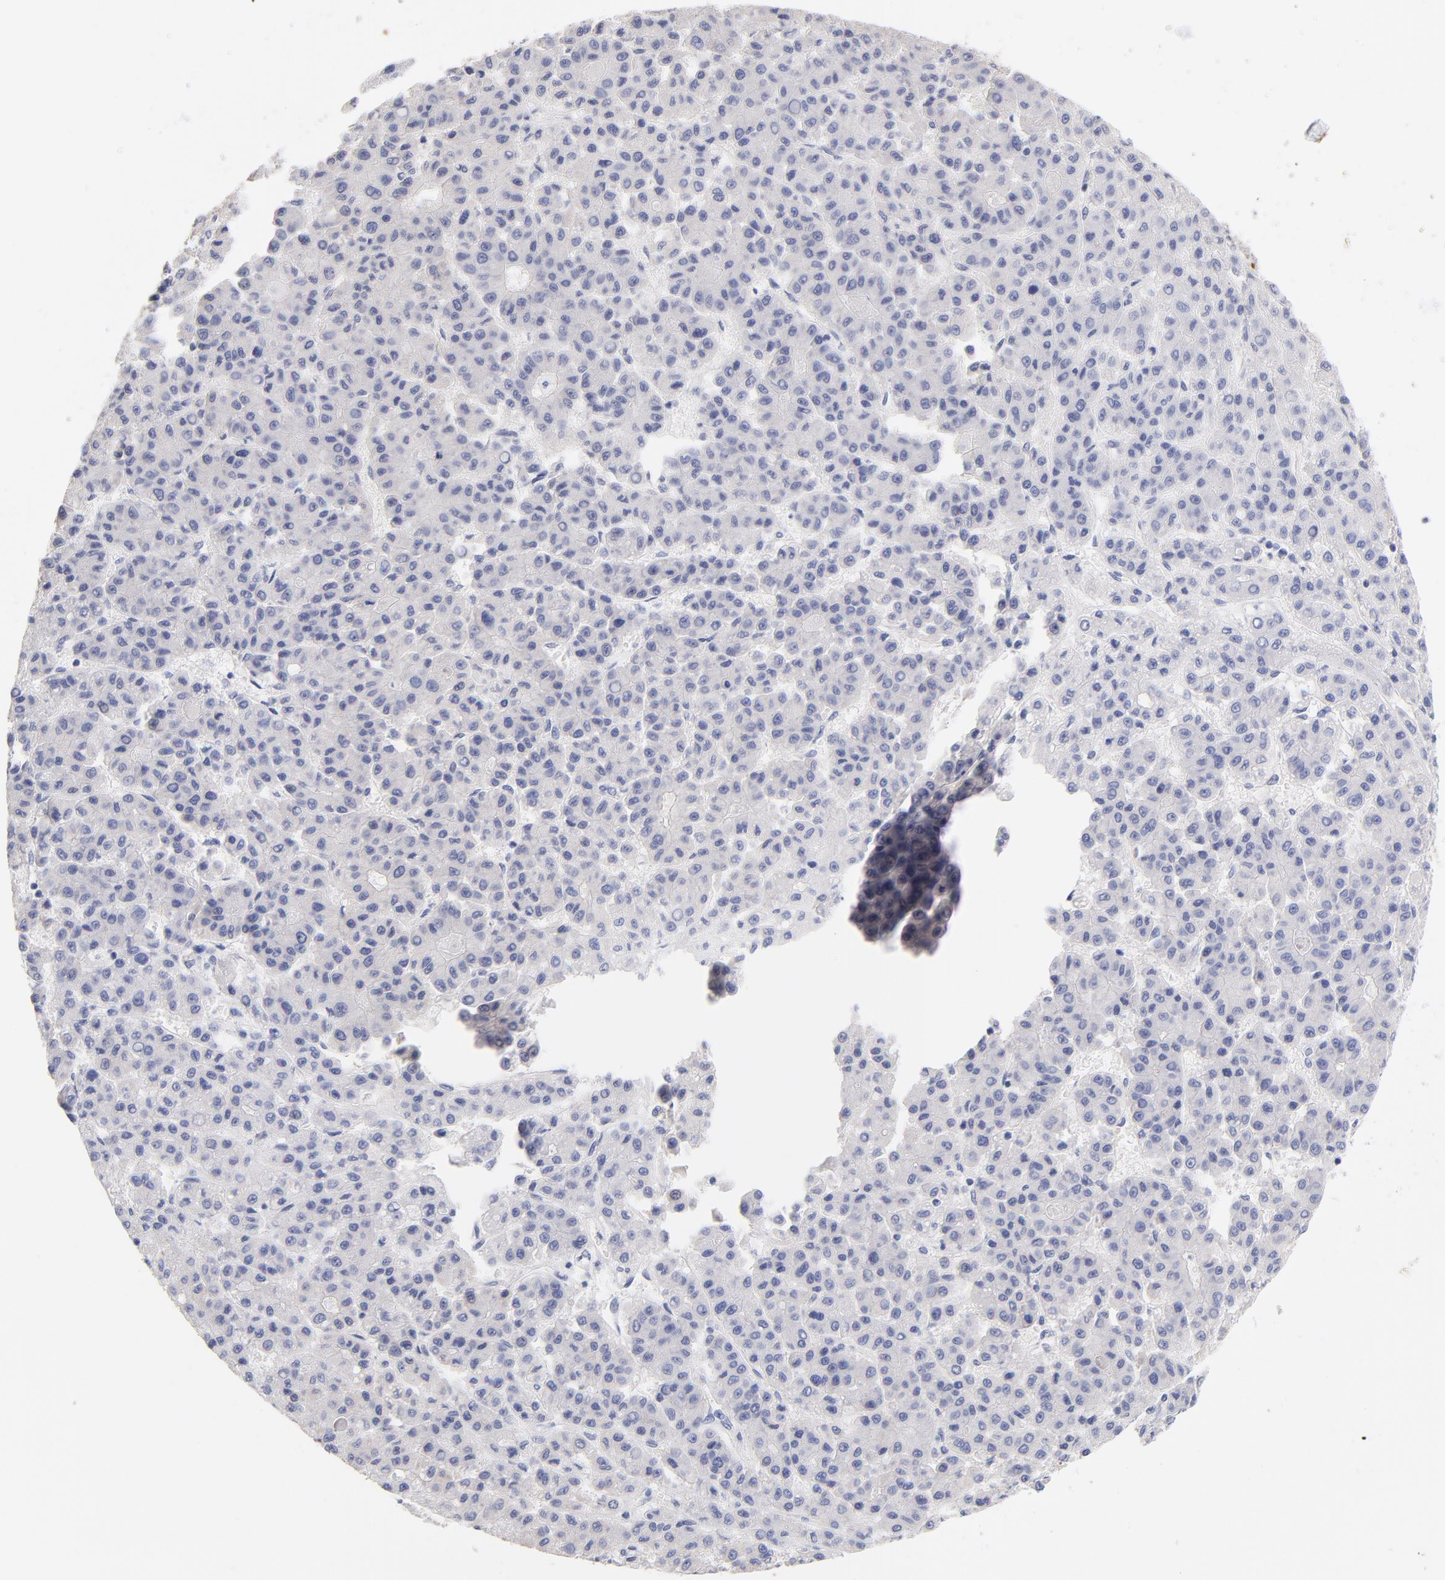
{"staining": {"intensity": "negative", "quantity": "none", "location": "none"}, "tissue": "liver cancer", "cell_type": "Tumor cells", "image_type": "cancer", "snomed": [{"axis": "morphology", "description": "Carcinoma, Hepatocellular, NOS"}, {"axis": "topography", "description": "Liver"}], "caption": "IHC histopathology image of neoplastic tissue: hepatocellular carcinoma (liver) stained with DAB exhibits no significant protein expression in tumor cells.", "gene": "ZNF74", "patient": {"sex": "male", "age": 70}}